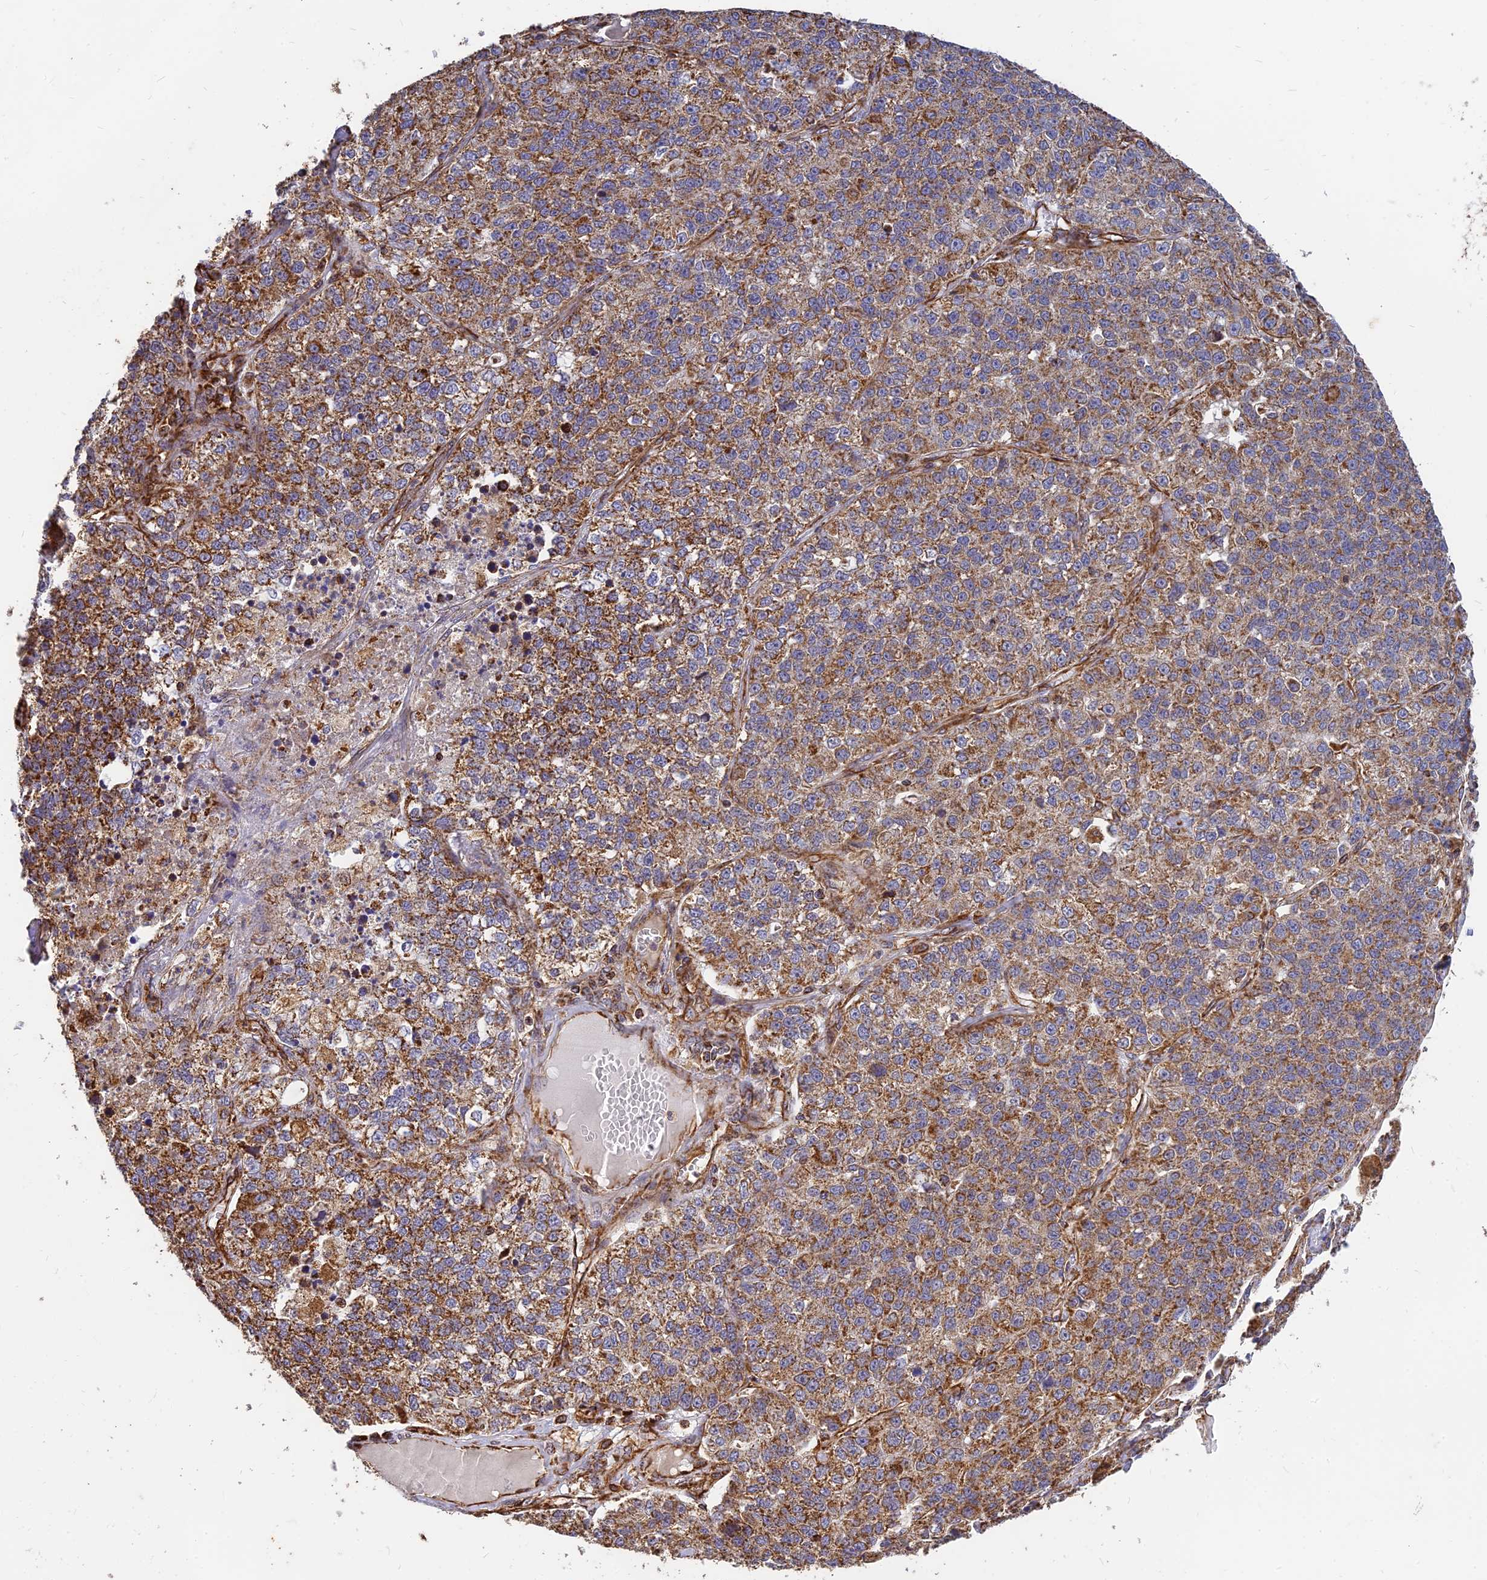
{"staining": {"intensity": "moderate", "quantity": "25%-75%", "location": "cytoplasmic/membranous"}, "tissue": "lung cancer", "cell_type": "Tumor cells", "image_type": "cancer", "snomed": [{"axis": "morphology", "description": "Adenocarcinoma, NOS"}, {"axis": "topography", "description": "Lung"}], "caption": "Protein analysis of lung cancer (adenocarcinoma) tissue displays moderate cytoplasmic/membranous staining in approximately 25%-75% of tumor cells.", "gene": "DSTYK", "patient": {"sex": "male", "age": 49}}